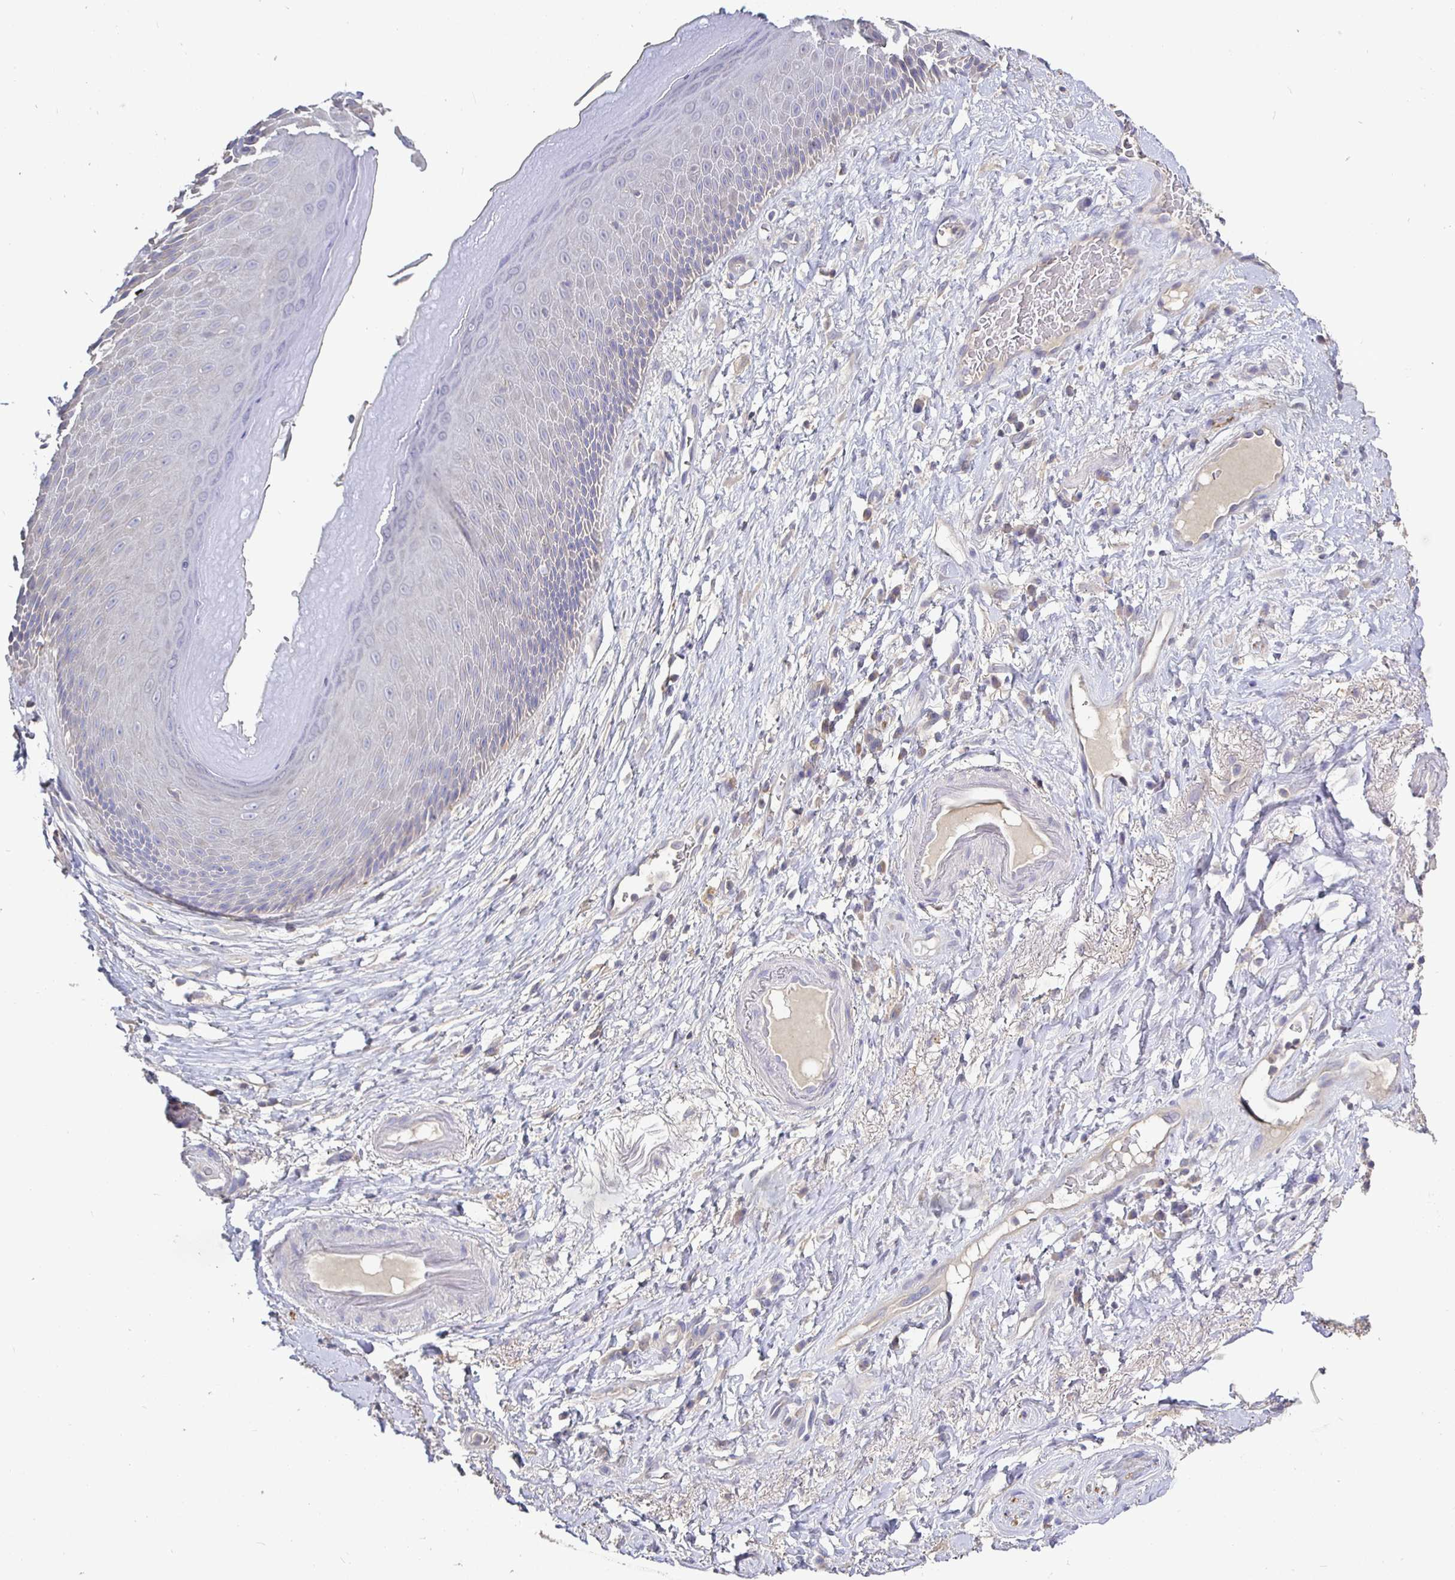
{"staining": {"intensity": "negative", "quantity": "none", "location": "none"}, "tissue": "skin", "cell_type": "Epidermal cells", "image_type": "normal", "snomed": [{"axis": "morphology", "description": "Normal tissue, NOS"}, {"axis": "topography", "description": "Anal"}], "caption": "This is a micrograph of immunohistochemistry staining of benign skin, which shows no positivity in epidermal cells.", "gene": "KIF21A", "patient": {"sex": "male", "age": 78}}